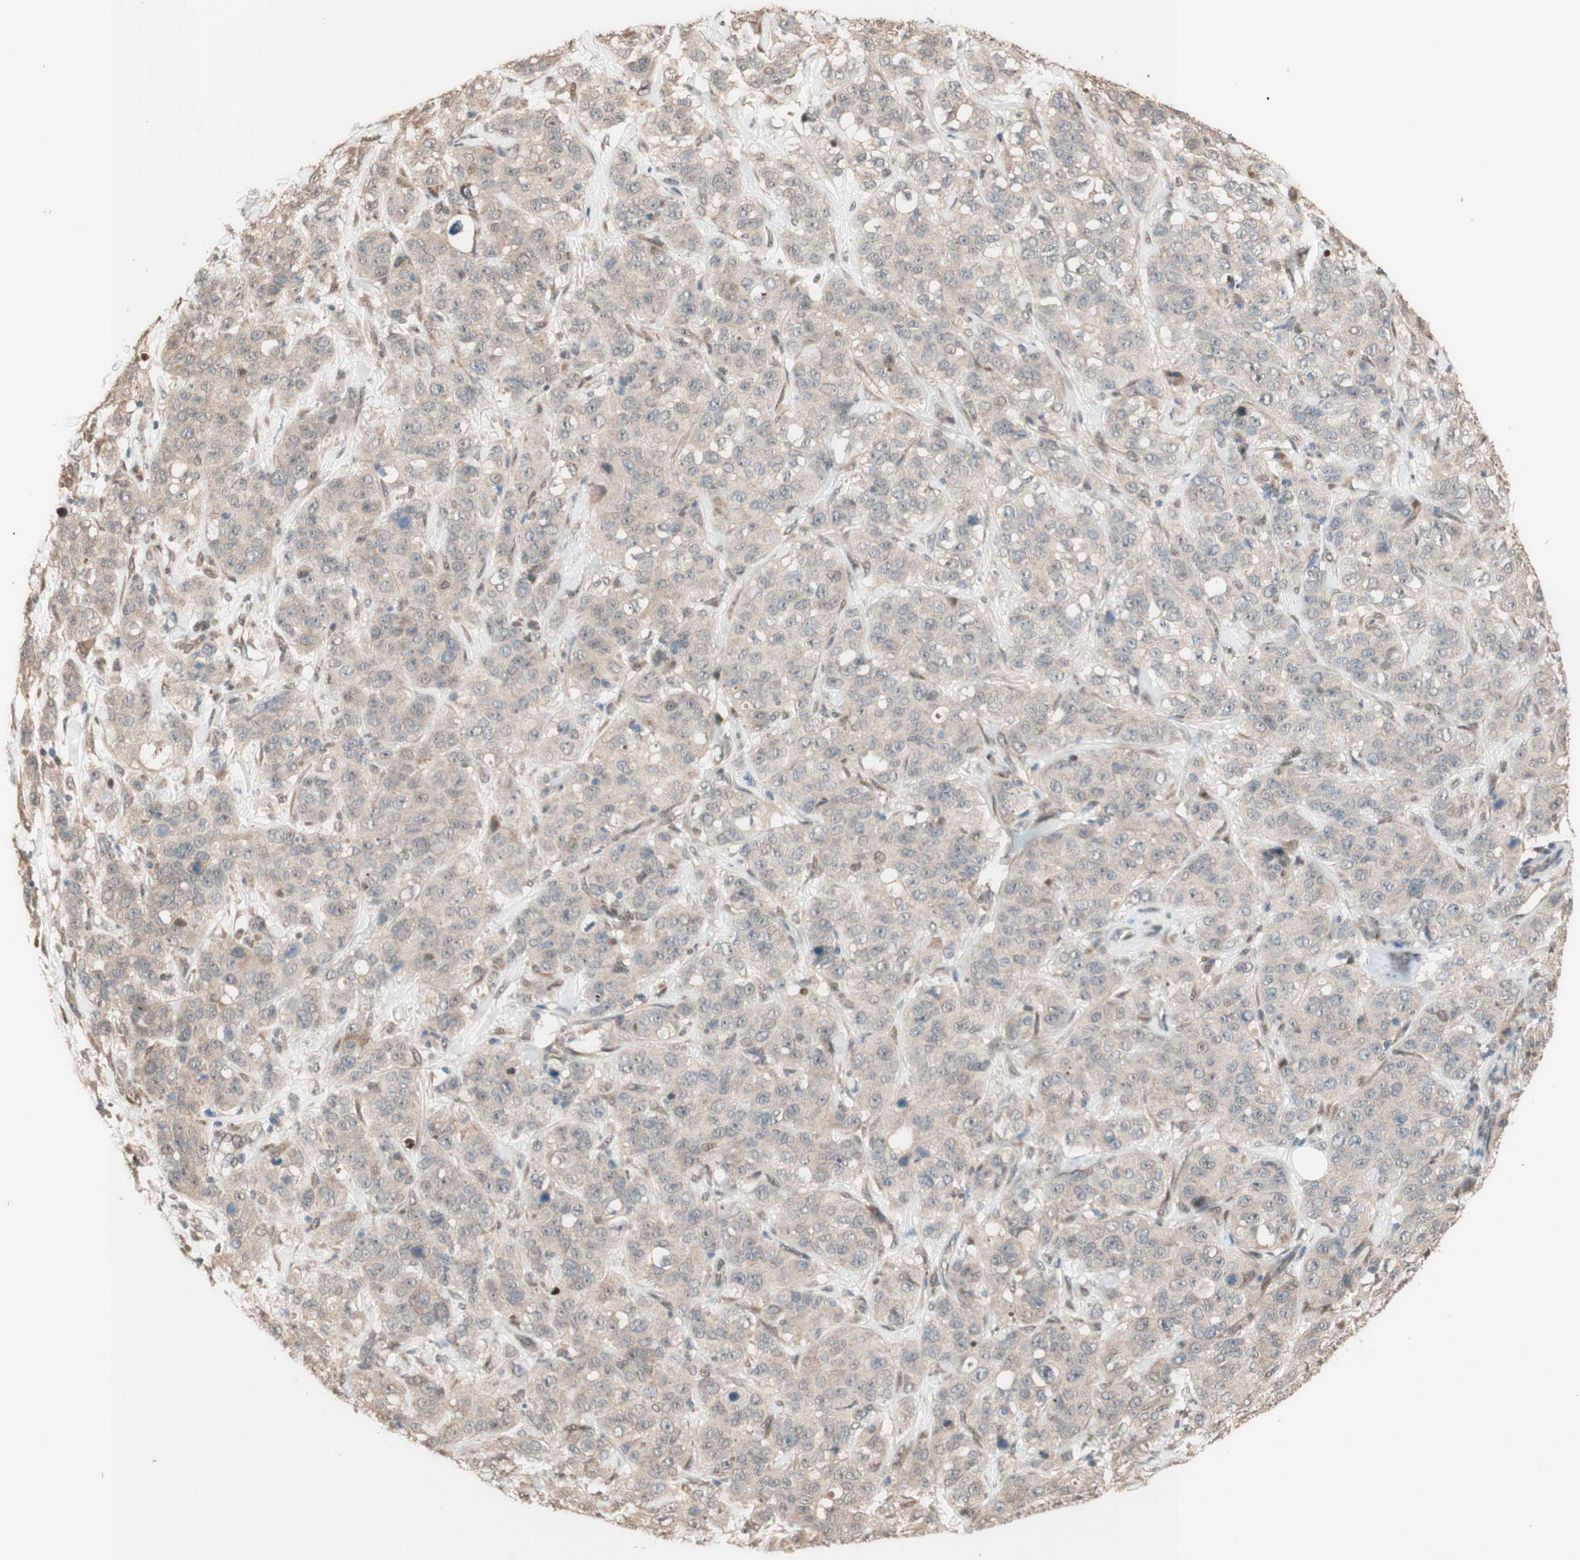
{"staining": {"intensity": "weak", "quantity": ">75%", "location": "cytoplasmic/membranous"}, "tissue": "stomach cancer", "cell_type": "Tumor cells", "image_type": "cancer", "snomed": [{"axis": "morphology", "description": "Adenocarcinoma, NOS"}, {"axis": "topography", "description": "Stomach"}], "caption": "This histopathology image demonstrates stomach cancer (adenocarcinoma) stained with immunohistochemistry (IHC) to label a protein in brown. The cytoplasmic/membranous of tumor cells show weak positivity for the protein. Nuclei are counter-stained blue.", "gene": "CCNC", "patient": {"sex": "male", "age": 48}}